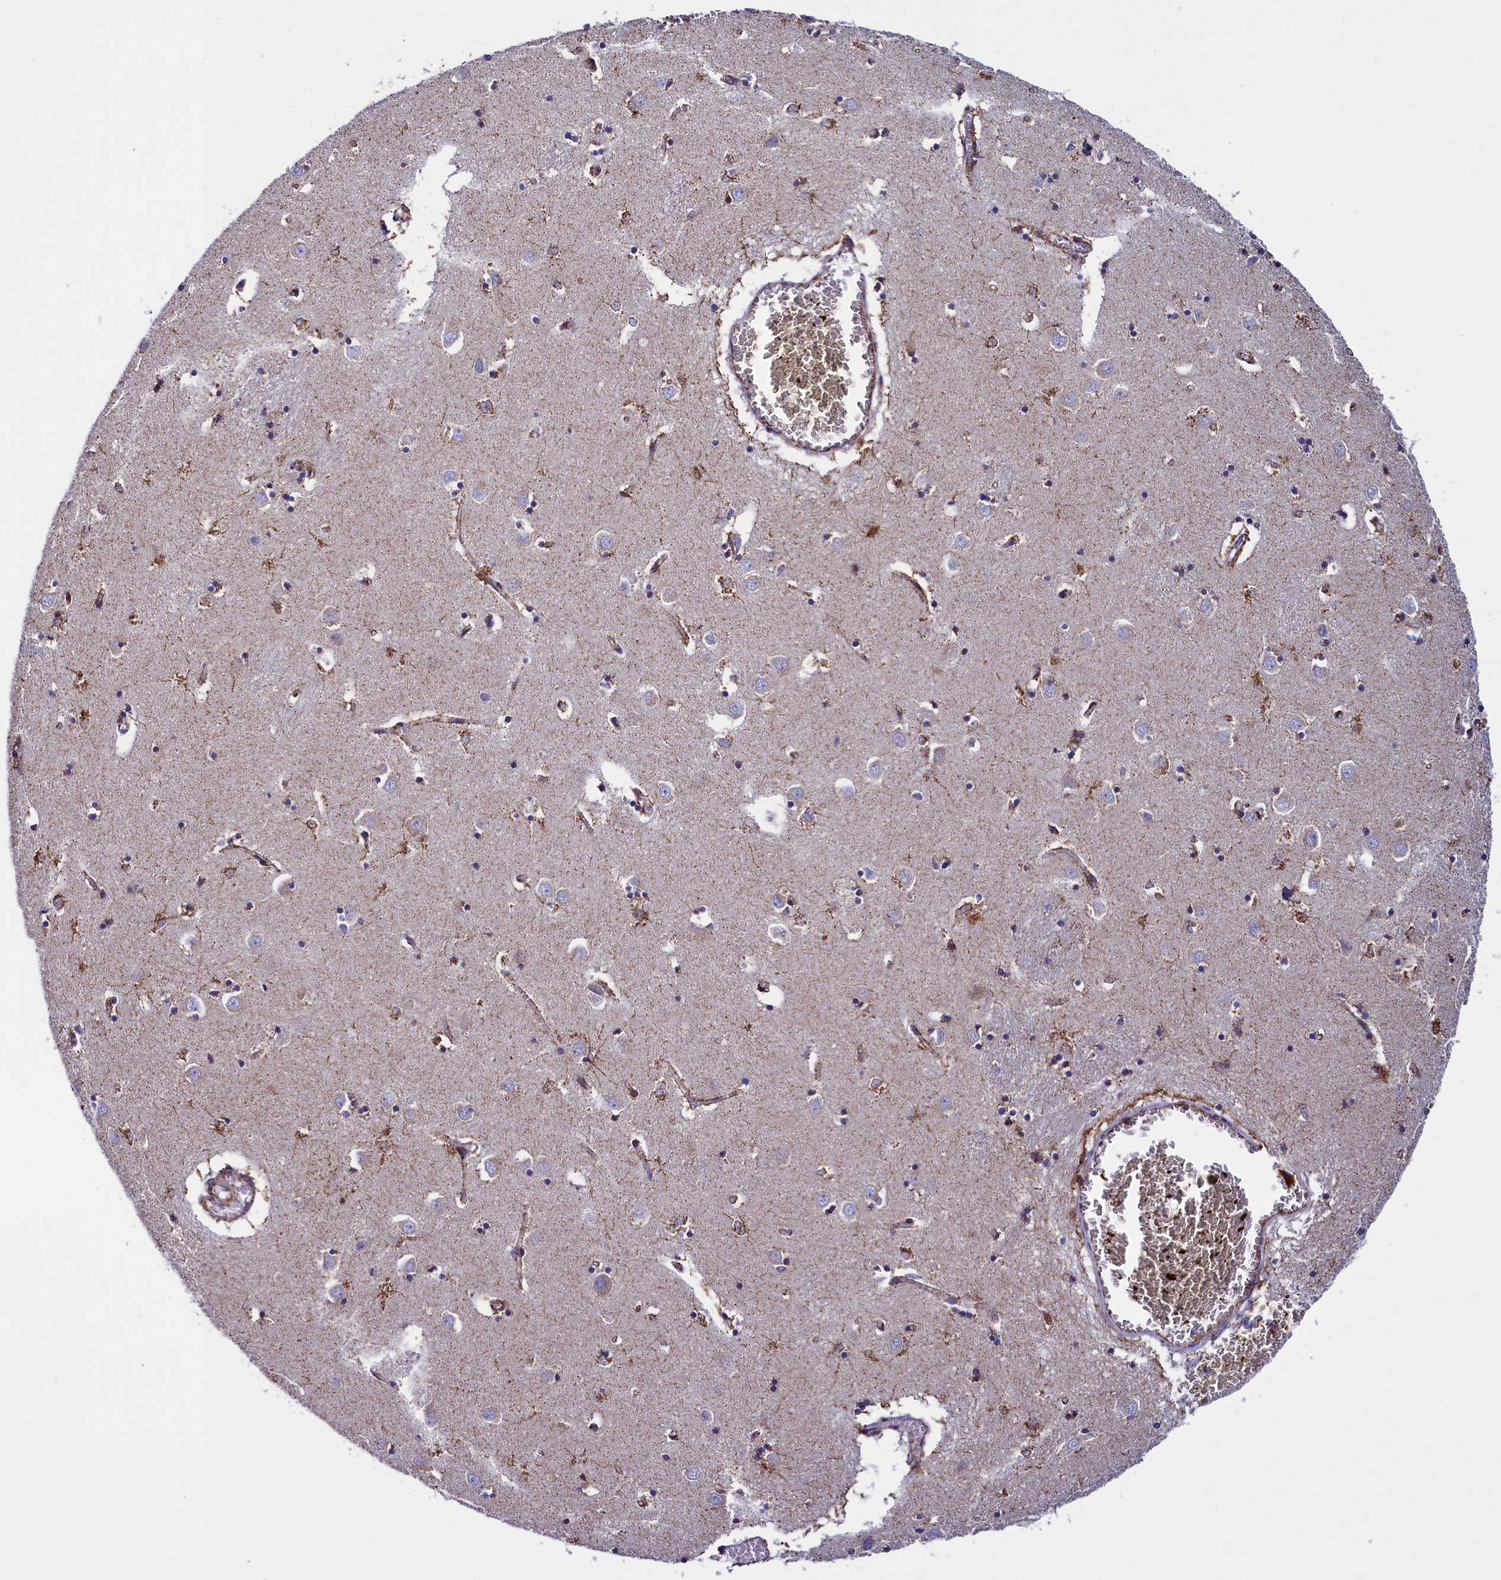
{"staining": {"intensity": "moderate", "quantity": "25%-75%", "location": "cytoplasmic/membranous"}, "tissue": "caudate", "cell_type": "Glial cells", "image_type": "normal", "snomed": [{"axis": "morphology", "description": "Normal tissue, NOS"}, {"axis": "topography", "description": "Lateral ventricle wall"}], "caption": "Caudate stained for a protein exhibits moderate cytoplasmic/membranous positivity in glial cells. The protein of interest is stained brown, and the nuclei are stained in blue (DAB IHC with brightfield microscopy, high magnification).", "gene": "SLC39A3", "patient": {"sex": "male", "age": 70}}